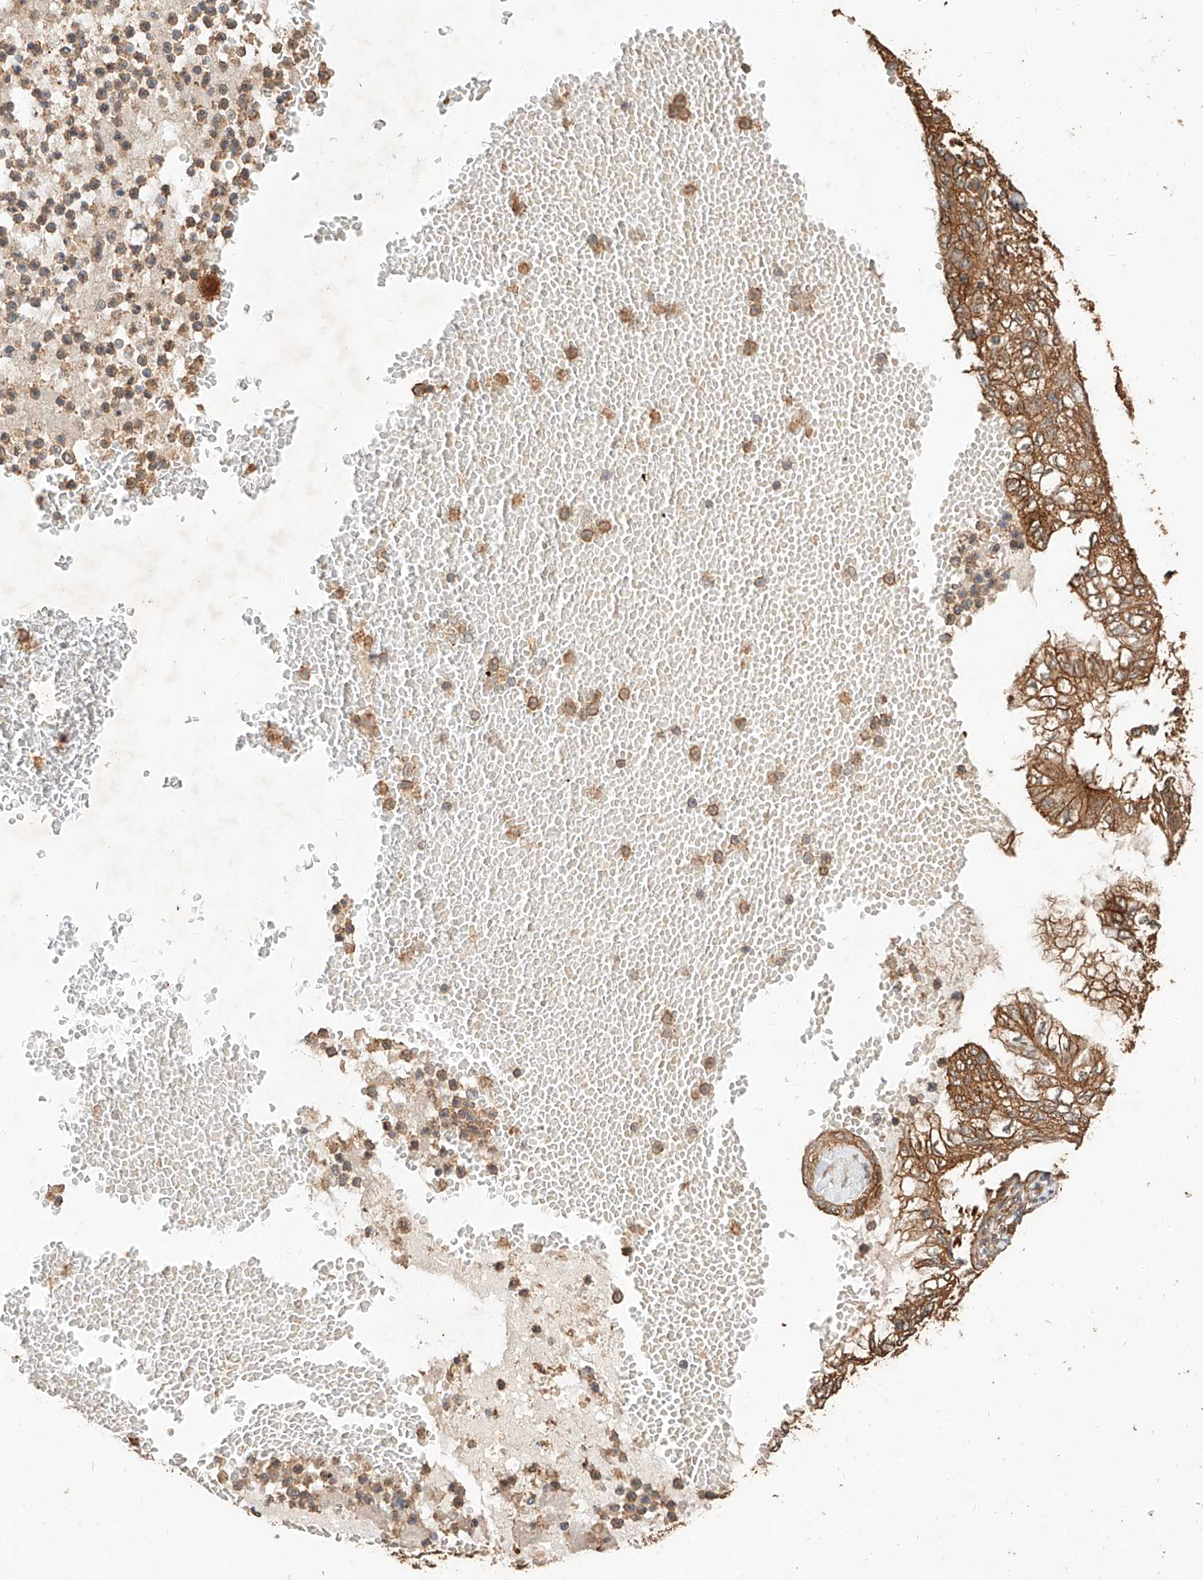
{"staining": {"intensity": "moderate", "quantity": ">75%", "location": "cytoplasmic/membranous"}, "tissue": "lung cancer", "cell_type": "Tumor cells", "image_type": "cancer", "snomed": [{"axis": "morphology", "description": "Adenocarcinoma, NOS"}, {"axis": "topography", "description": "Lung"}], "caption": "Protein expression by immunohistochemistry demonstrates moderate cytoplasmic/membranous staining in approximately >75% of tumor cells in lung adenocarcinoma.", "gene": "GHDC", "patient": {"sex": "female", "age": 70}}